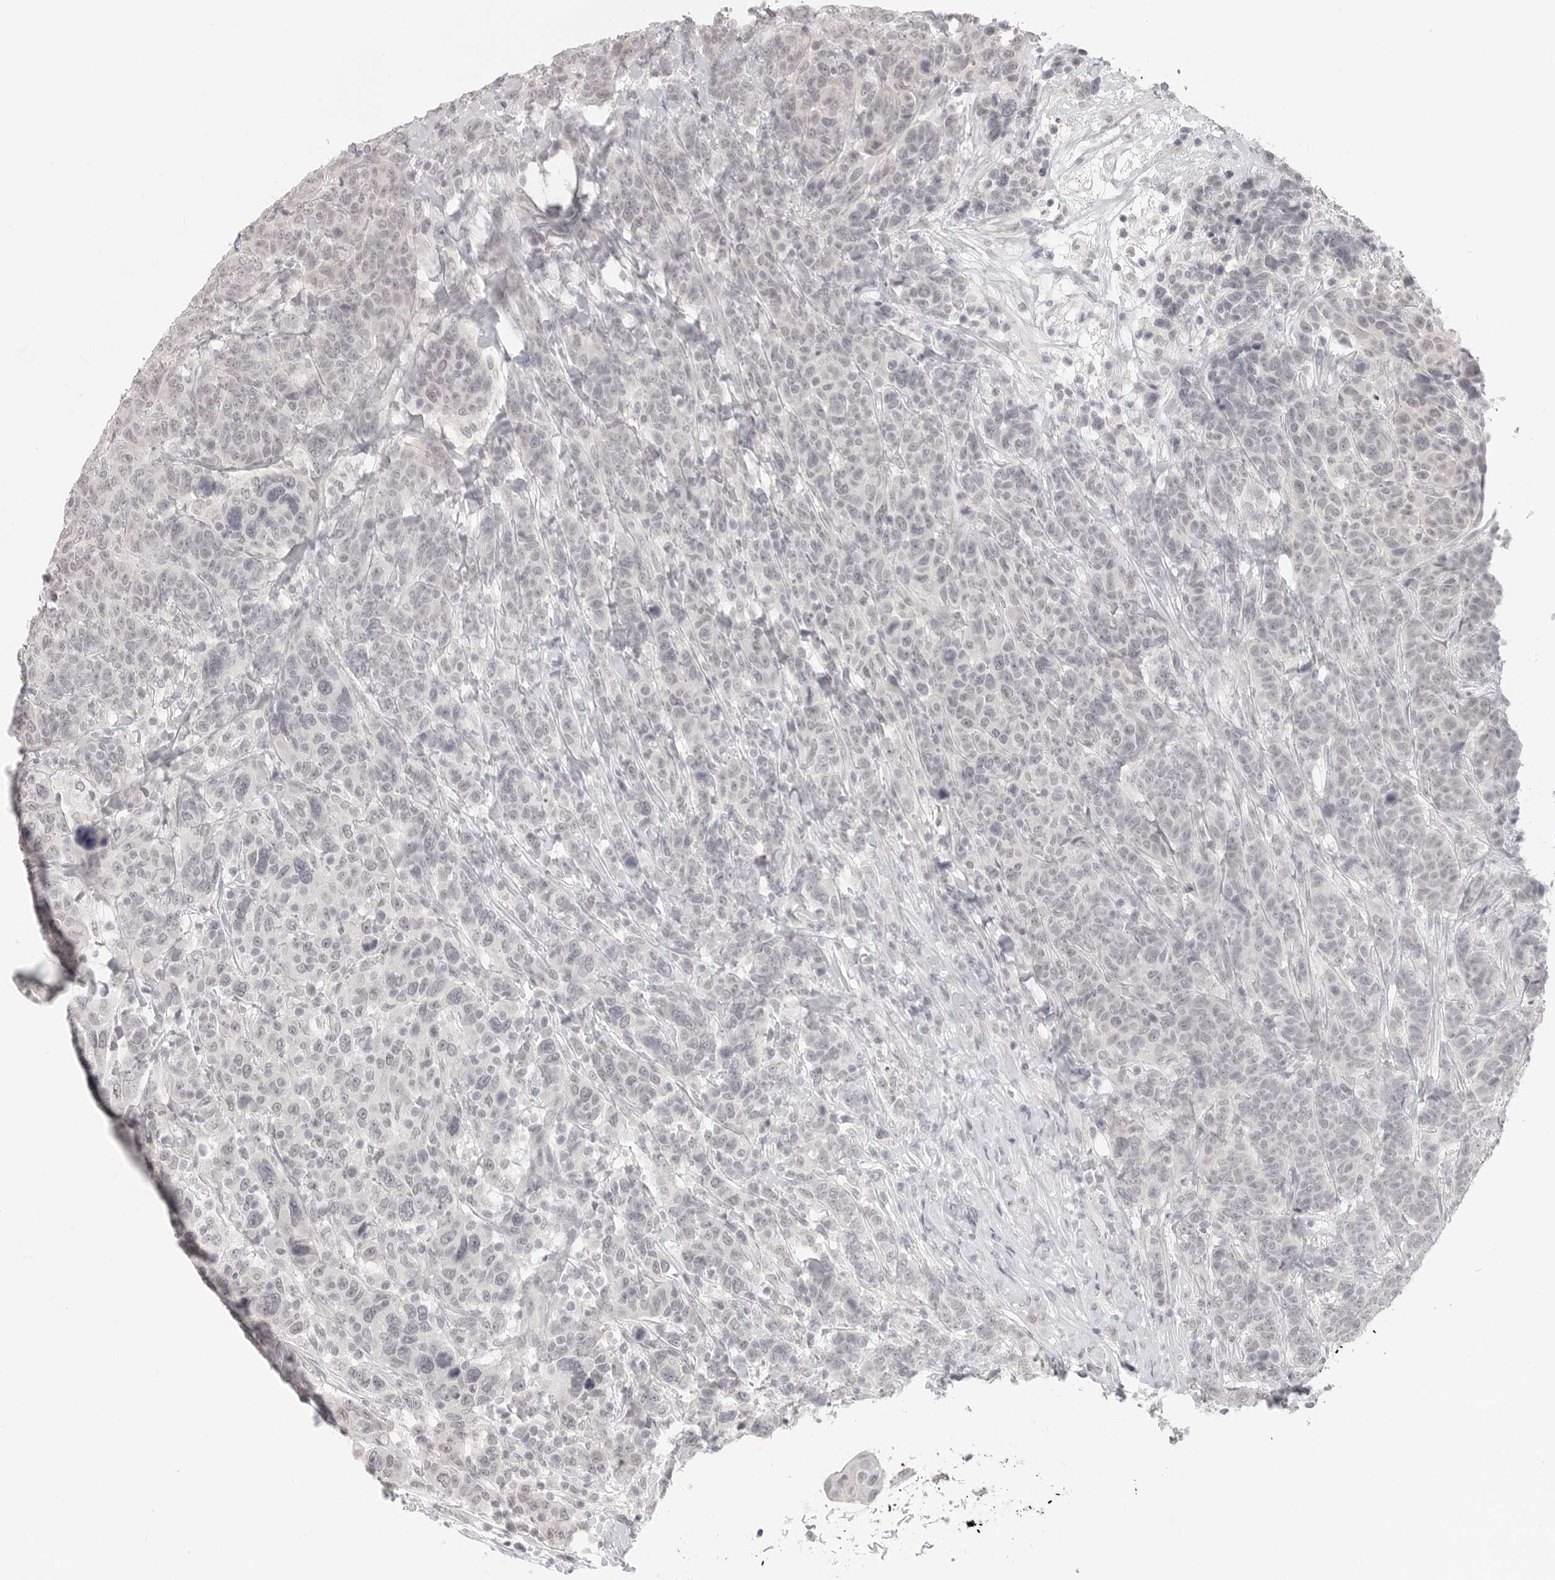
{"staining": {"intensity": "negative", "quantity": "none", "location": "none"}, "tissue": "breast cancer", "cell_type": "Tumor cells", "image_type": "cancer", "snomed": [{"axis": "morphology", "description": "Duct carcinoma"}, {"axis": "topography", "description": "Breast"}], "caption": "High power microscopy photomicrograph of an IHC histopathology image of breast cancer, revealing no significant staining in tumor cells.", "gene": "KLK11", "patient": {"sex": "female", "age": 37}}